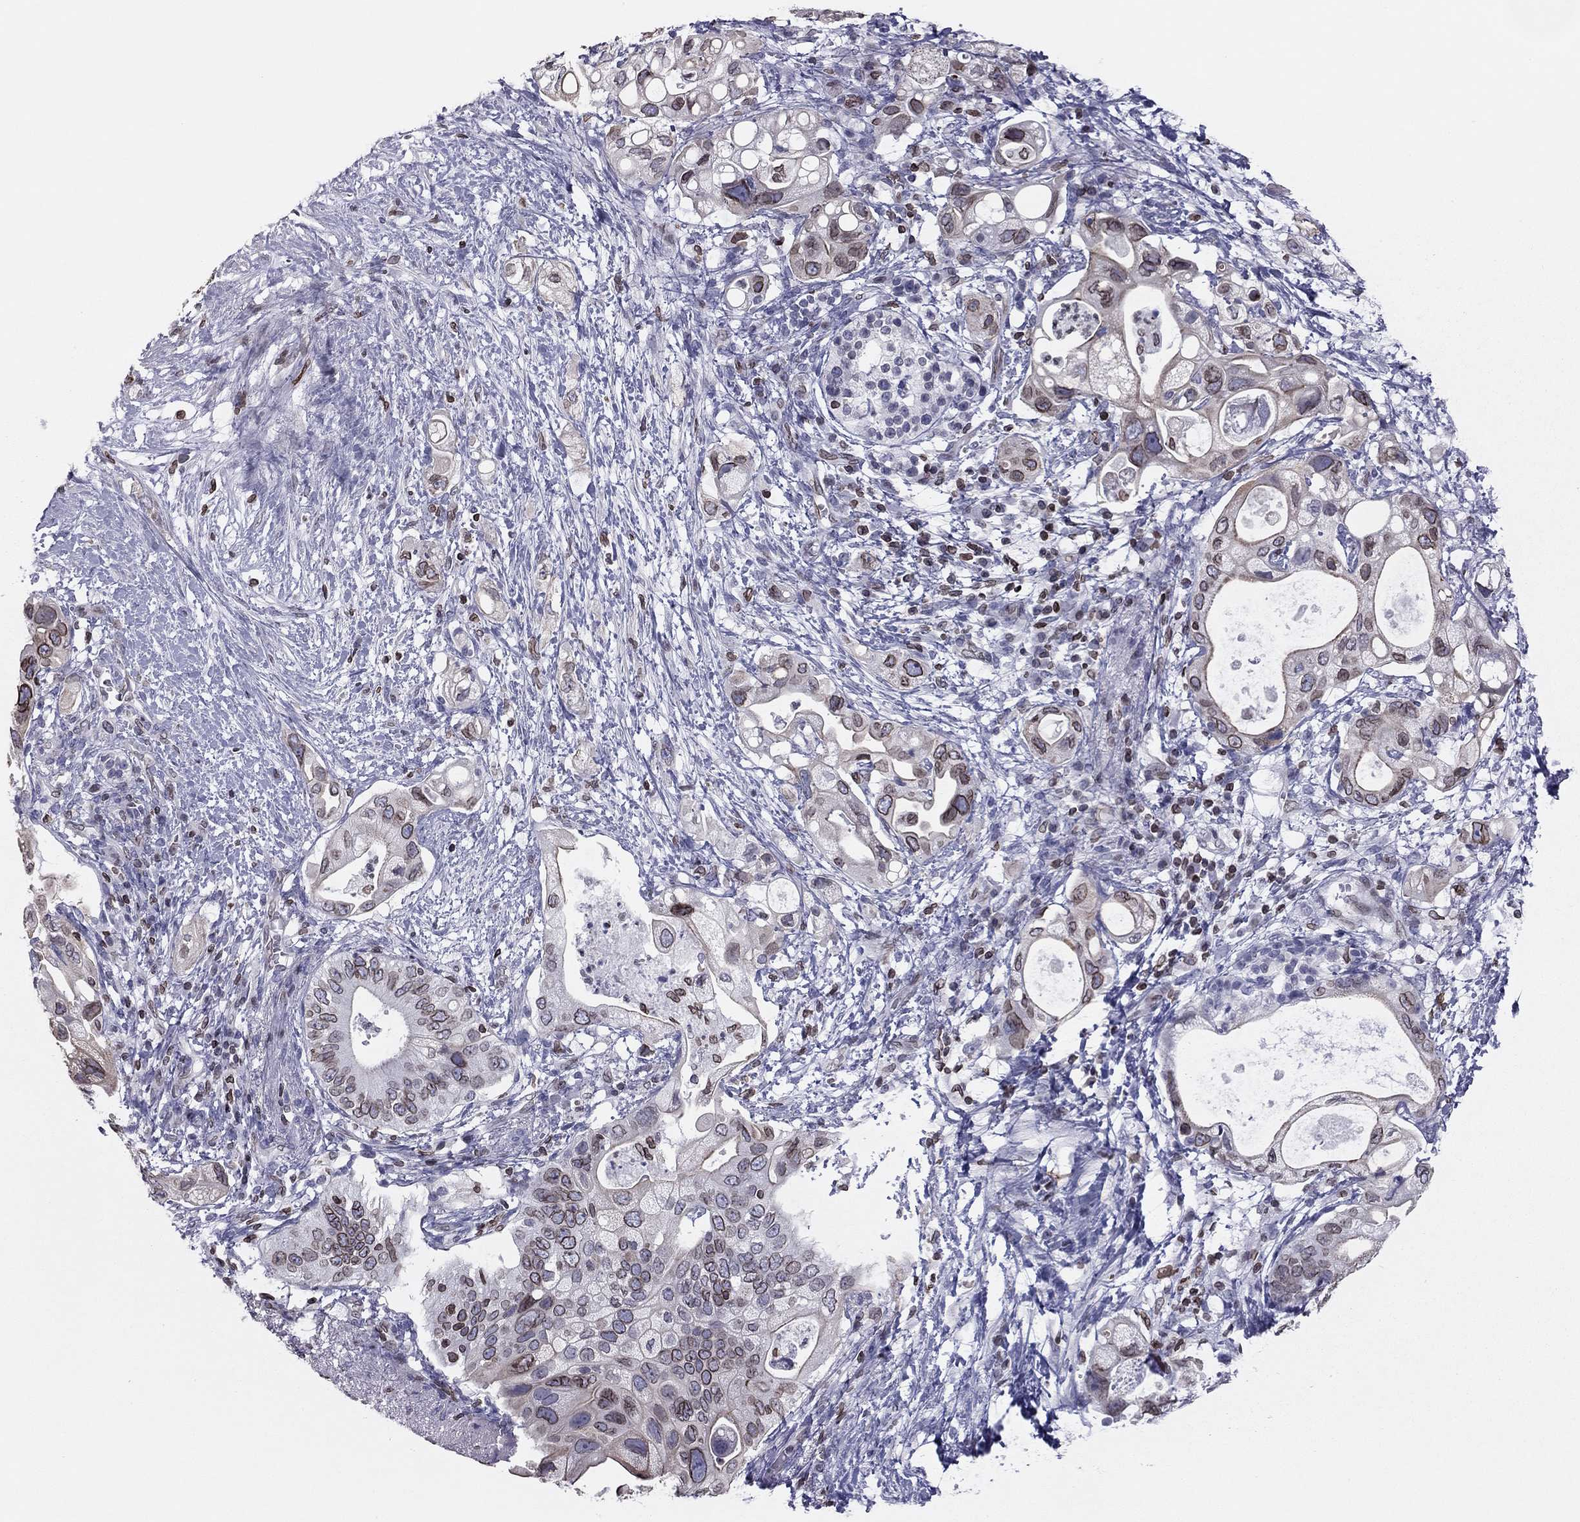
{"staining": {"intensity": "moderate", "quantity": ">75%", "location": "cytoplasmic/membranous,nuclear"}, "tissue": "pancreatic cancer", "cell_type": "Tumor cells", "image_type": "cancer", "snomed": [{"axis": "morphology", "description": "Adenocarcinoma, NOS"}, {"axis": "topography", "description": "Pancreas"}], "caption": "A brown stain shows moderate cytoplasmic/membranous and nuclear positivity of a protein in pancreatic cancer (adenocarcinoma) tumor cells.", "gene": "ESPL1", "patient": {"sex": "female", "age": 72}}